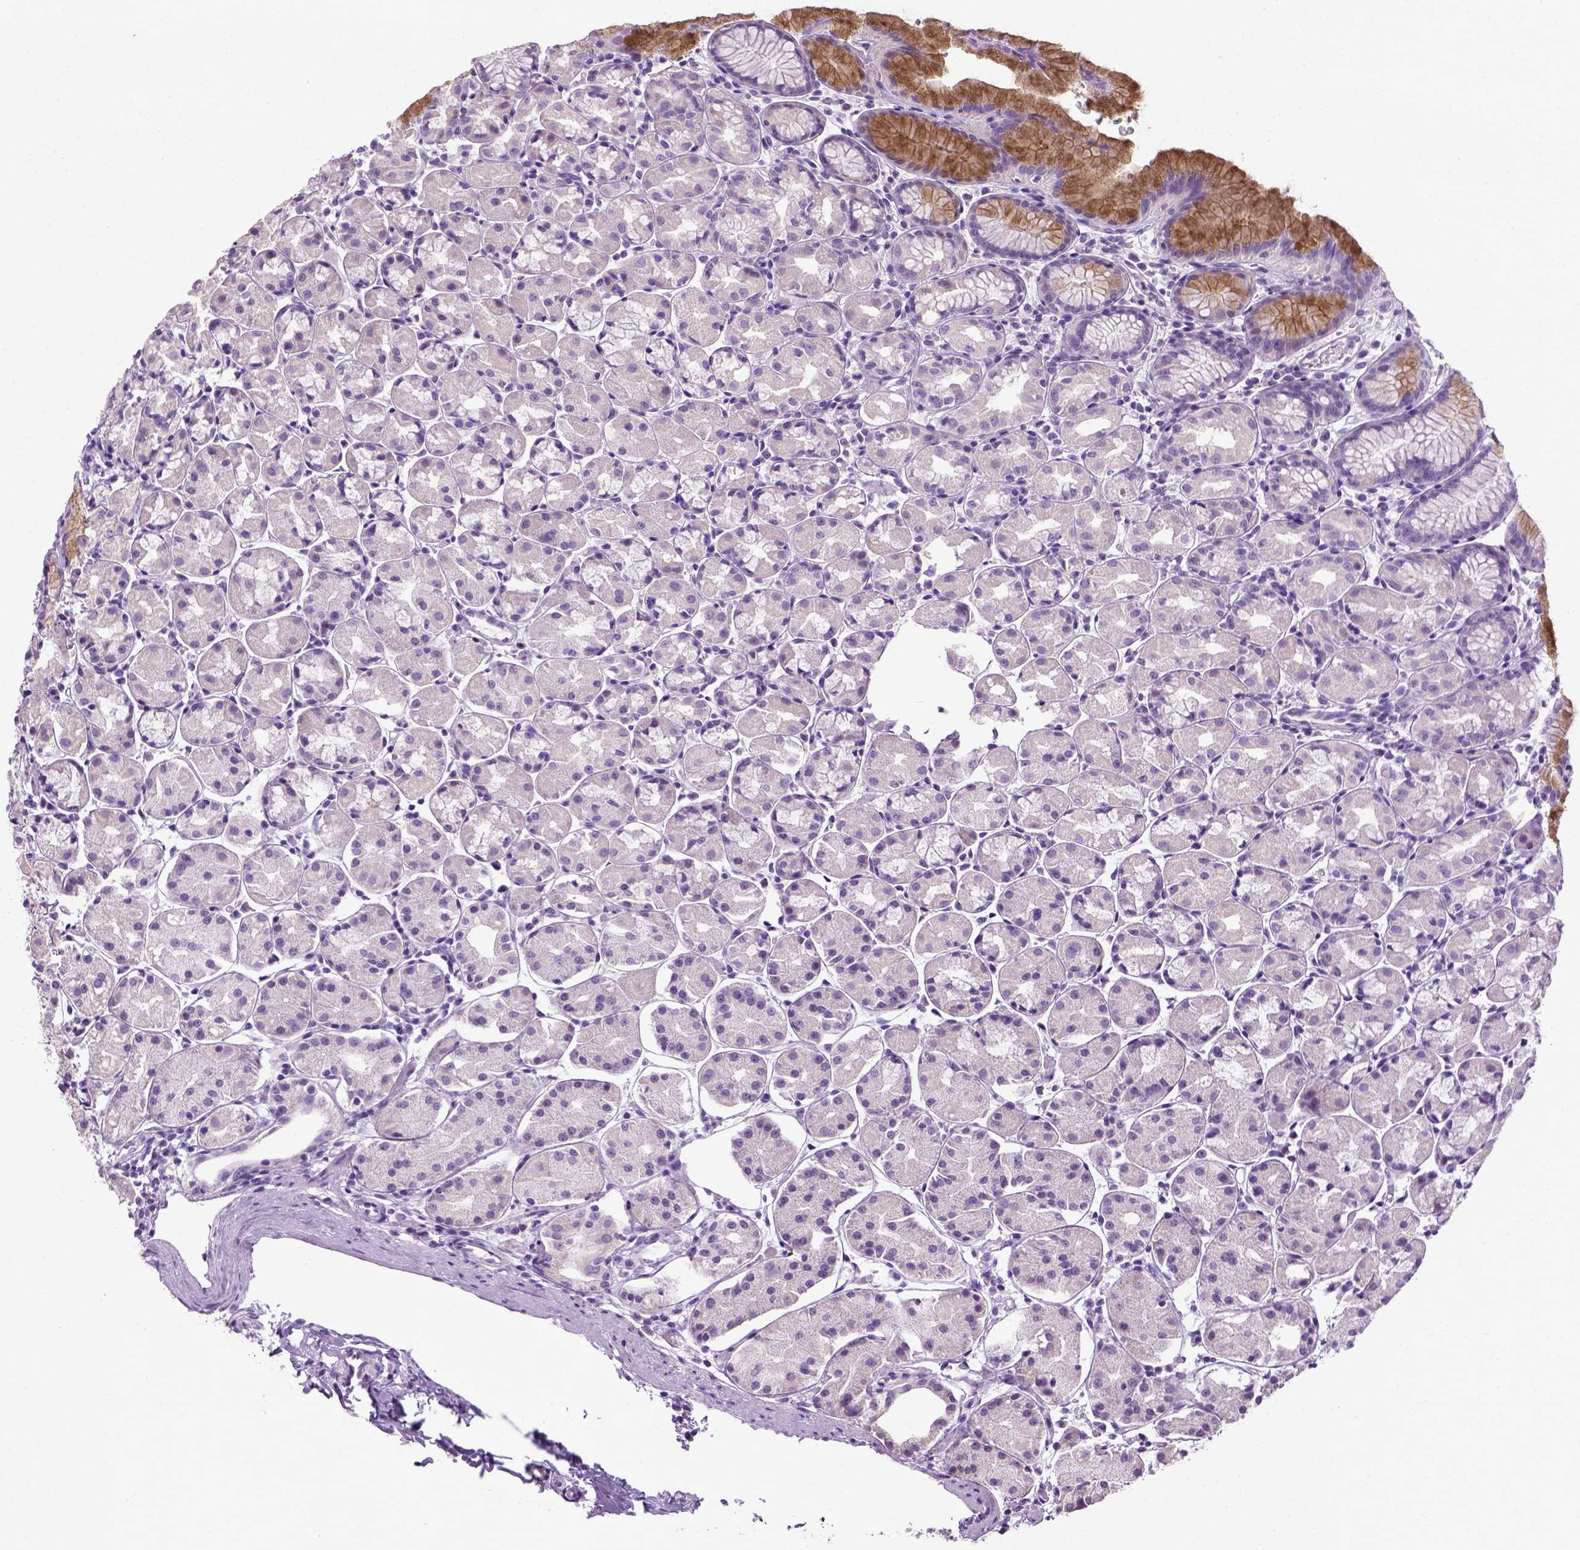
{"staining": {"intensity": "moderate", "quantity": "25%-75%", "location": "cytoplasmic/membranous"}, "tissue": "stomach", "cell_type": "Glandular cells", "image_type": "normal", "snomed": [{"axis": "morphology", "description": "Normal tissue, NOS"}, {"axis": "topography", "description": "Stomach, upper"}], "caption": "DAB (3,3'-diaminobenzidine) immunohistochemical staining of normal human stomach reveals moderate cytoplasmic/membranous protein staining in approximately 25%-75% of glandular cells. Ihc stains the protein in brown and the nuclei are stained blue.", "gene": "CYP24A1", "patient": {"sex": "male", "age": 47}}